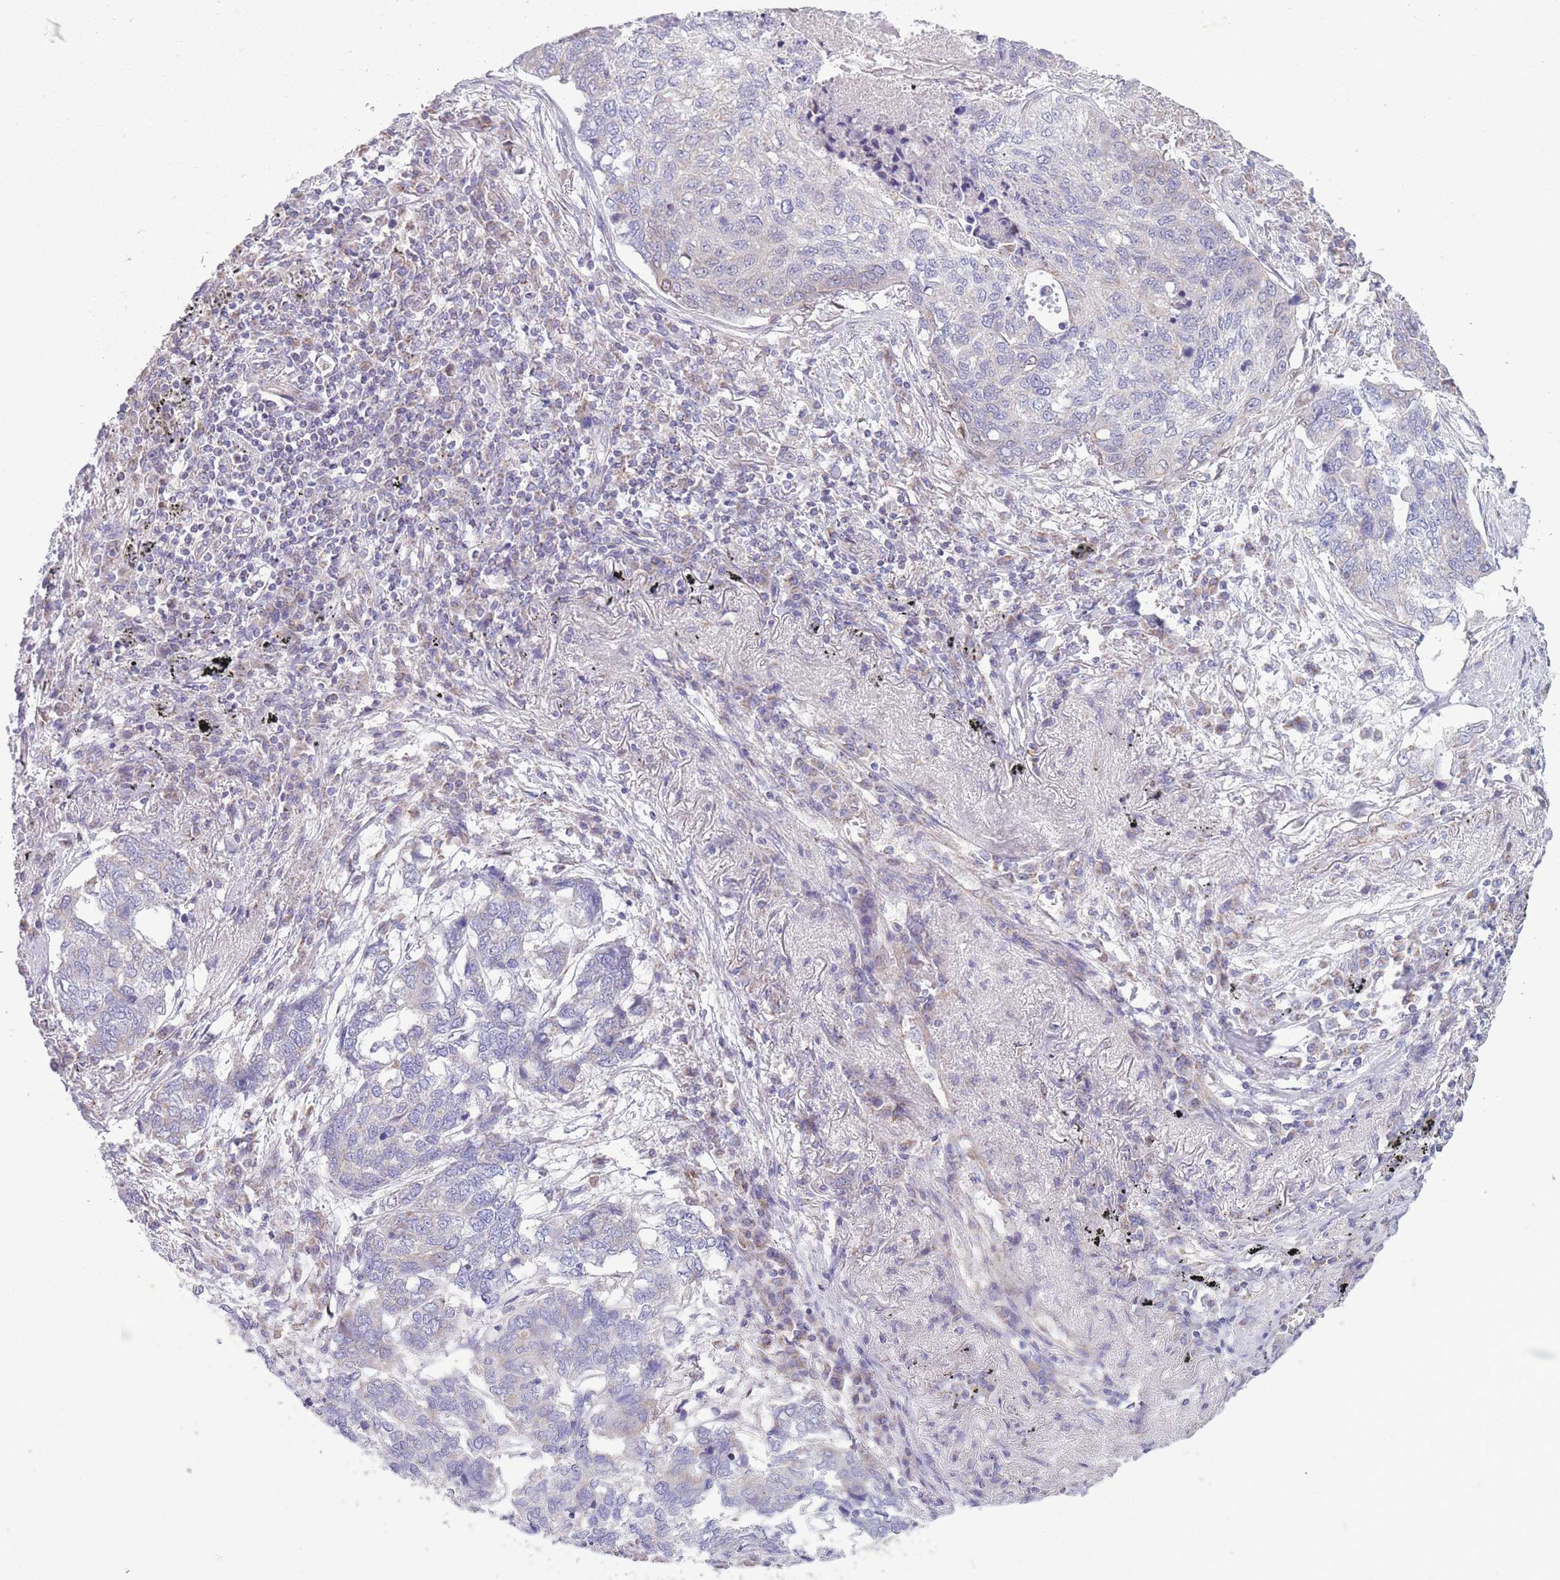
{"staining": {"intensity": "negative", "quantity": "none", "location": "none"}, "tissue": "lung cancer", "cell_type": "Tumor cells", "image_type": "cancer", "snomed": [{"axis": "morphology", "description": "Squamous cell carcinoma, NOS"}, {"axis": "topography", "description": "Lung"}], "caption": "An IHC photomicrograph of squamous cell carcinoma (lung) is shown. There is no staining in tumor cells of squamous cell carcinoma (lung).", "gene": "PDHA1", "patient": {"sex": "female", "age": 63}}